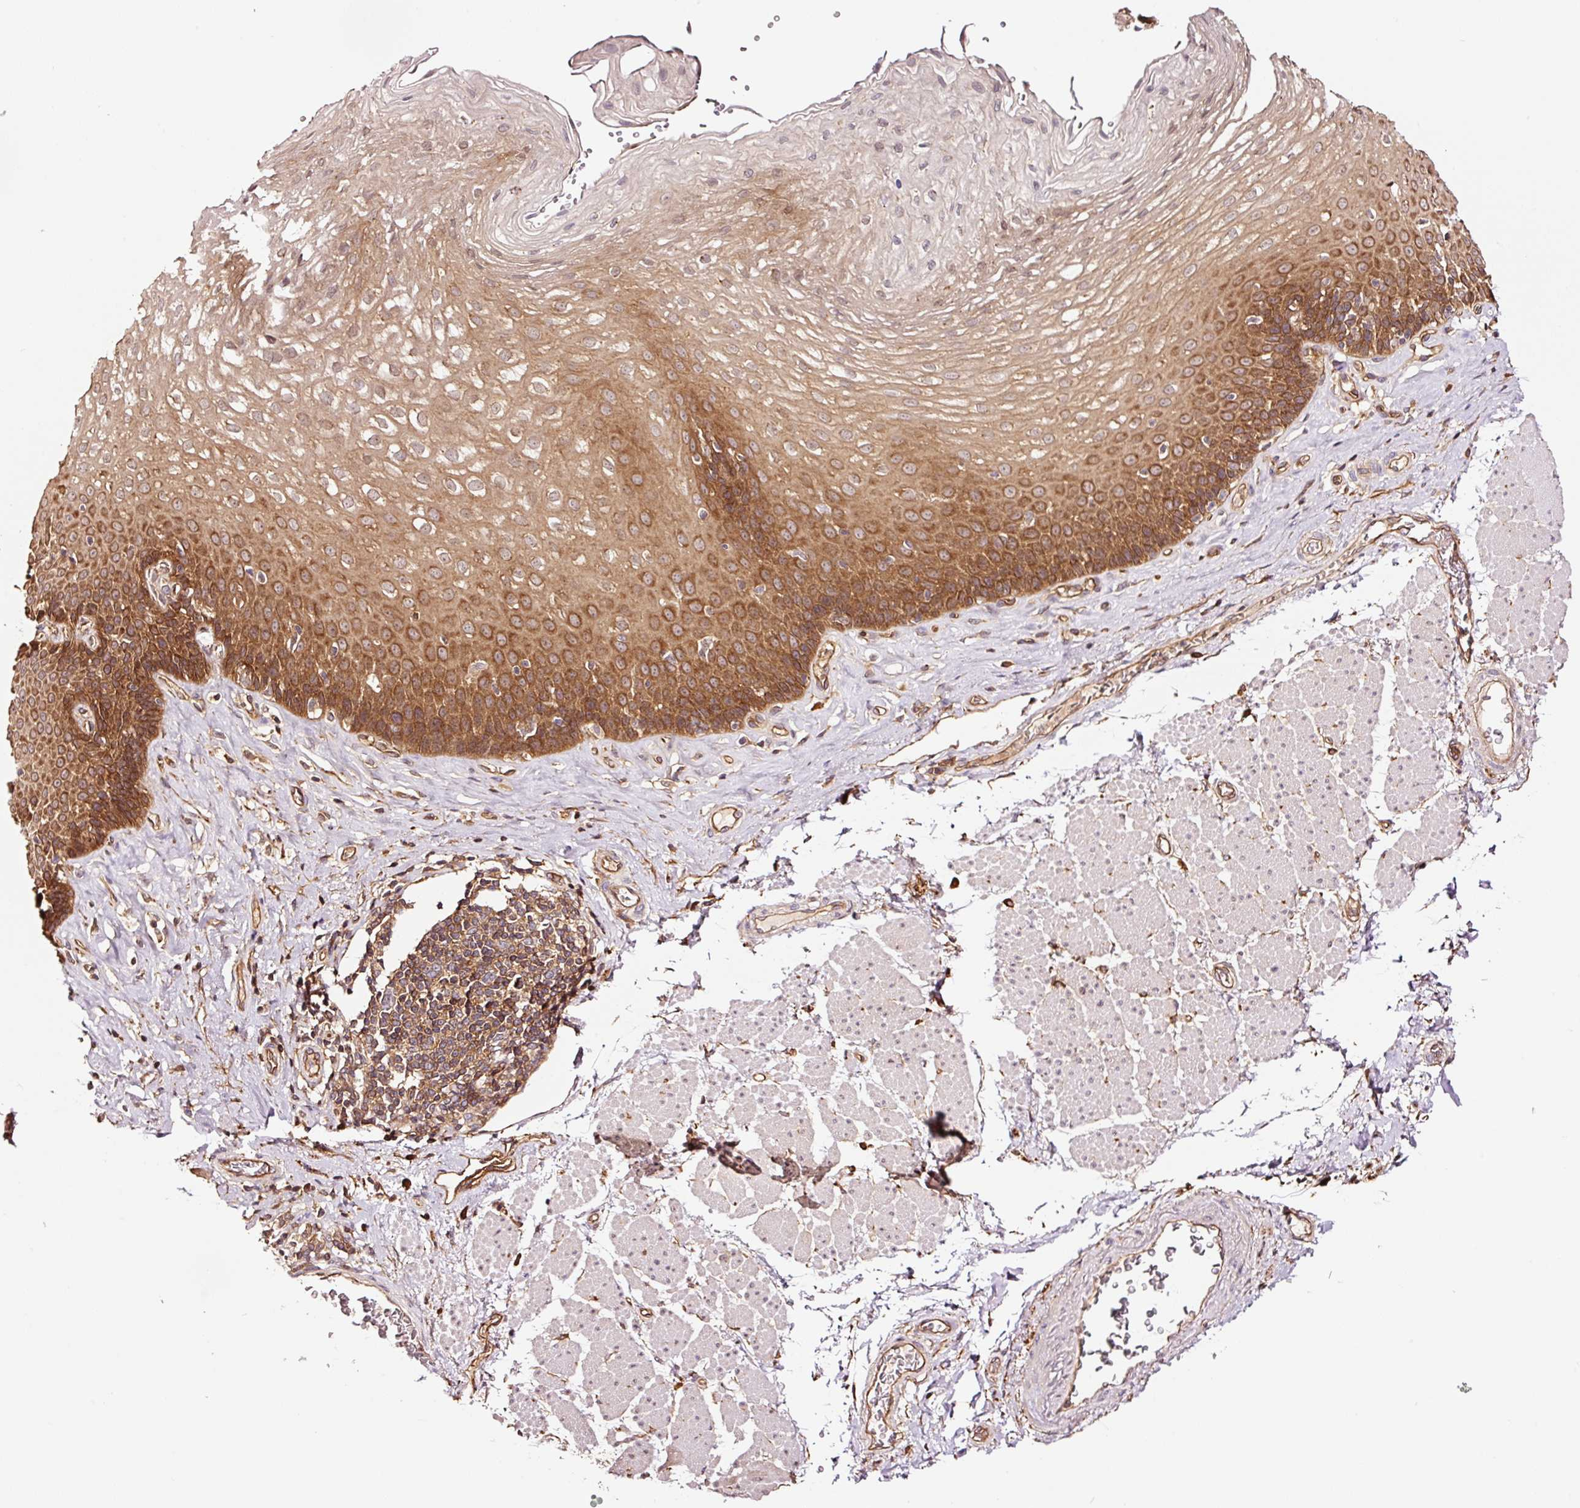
{"staining": {"intensity": "strong", "quantity": "25%-75%", "location": "cytoplasmic/membranous"}, "tissue": "esophagus", "cell_type": "Squamous epithelial cells", "image_type": "normal", "snomed": [{"axis": "morphology", "description": "Normal tissue, NOS"}, {"axis": "topography", "description": "Esophagus"}], "caption": "Immunohistochemistry (DAB) staining of unremarkable human esophagus reveals strong cytoplasmic/membranous protein positivity in approximately 25%-75% of squamous epithelial cells.", "gene": "METAP1", "patient": {"sex": "female", "age": 66}}